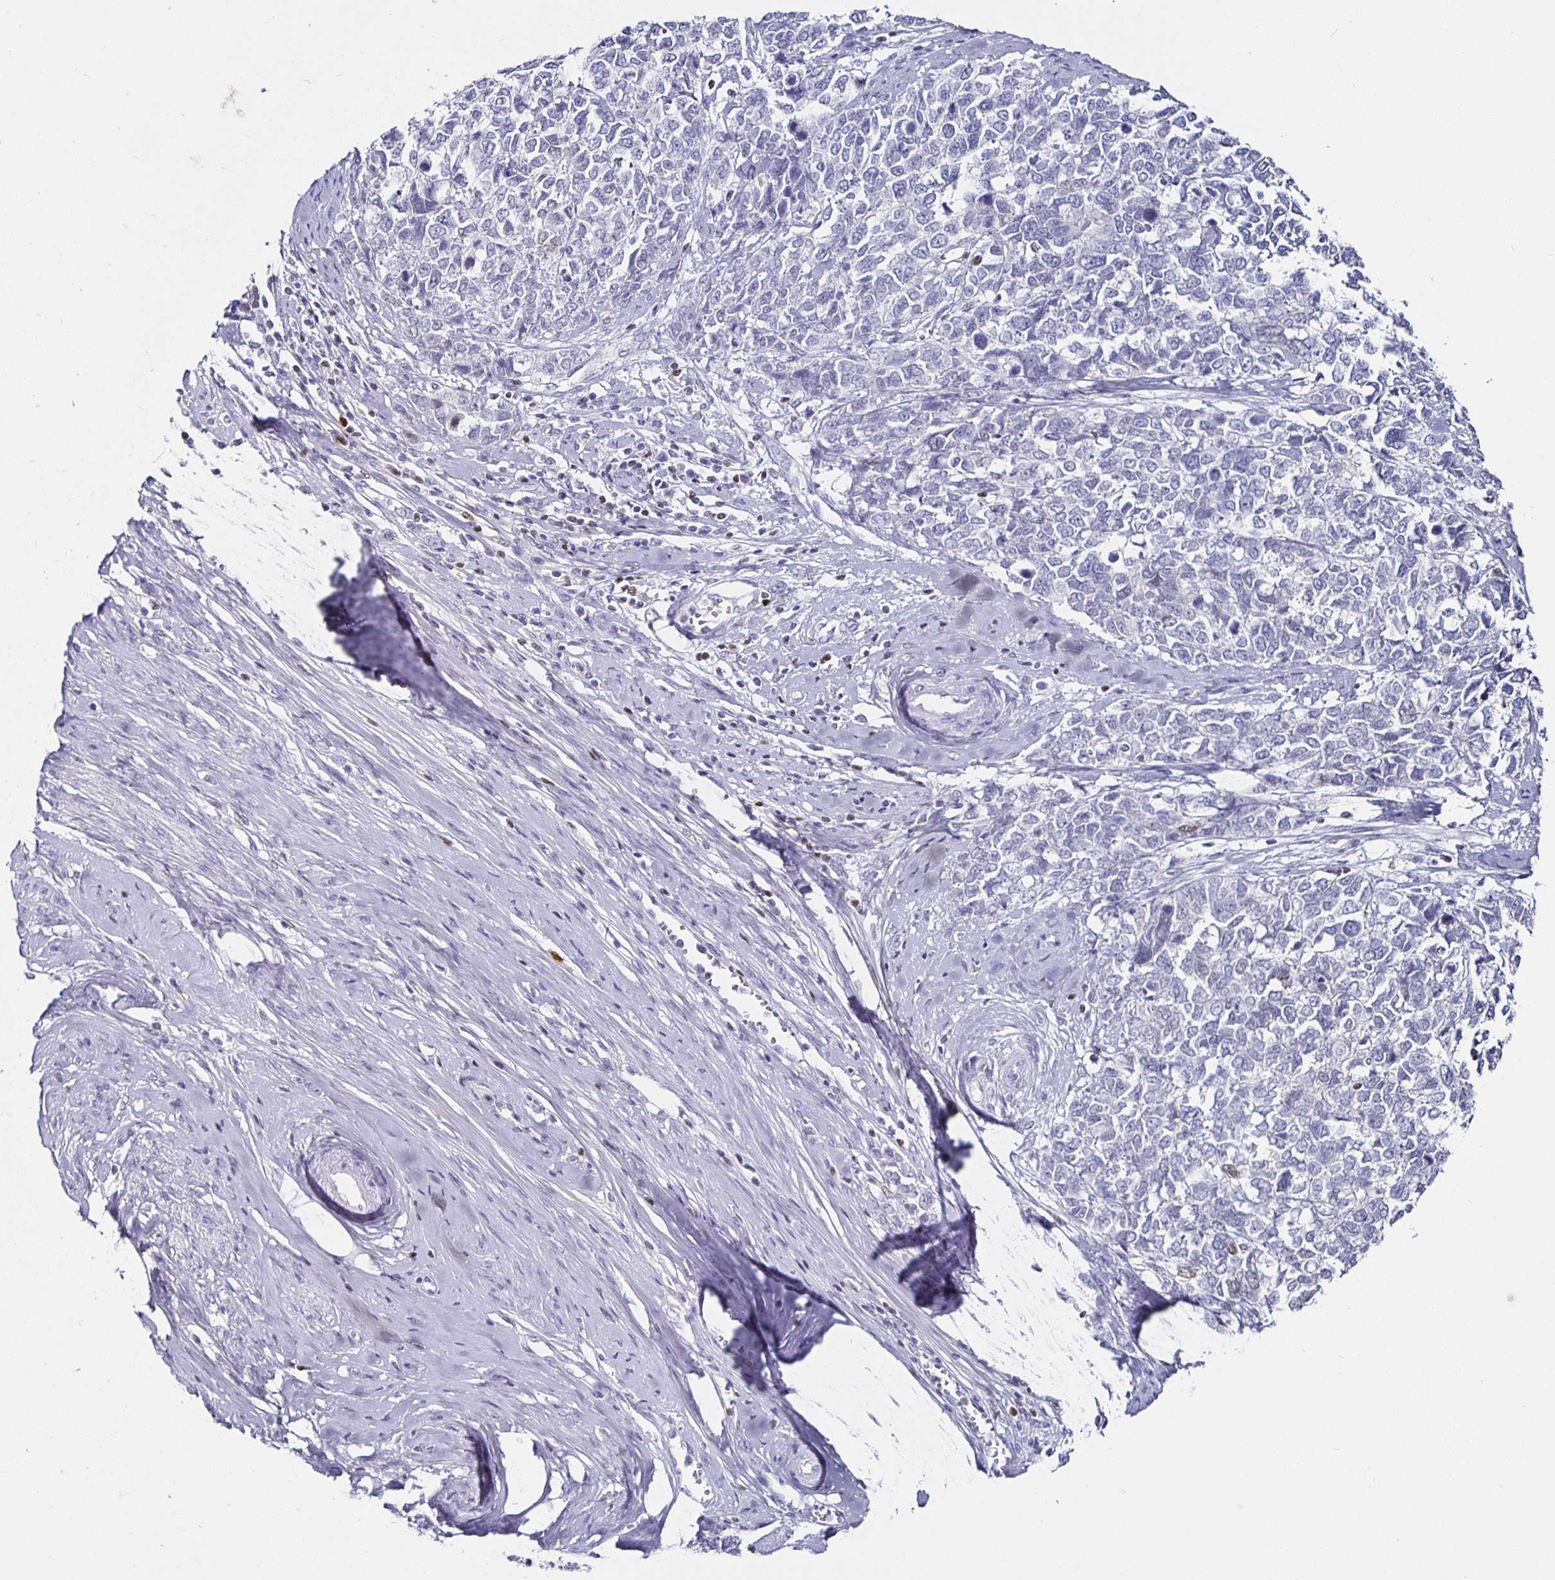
{"staining": {"intensity": "negative", "quantity": "none", "location": "none"}, "tissue": "cervical cancer", "cell_type": "Tumor cells", "image_type": "cancer", "snomed": [{"axis": "morphology", "description": "Adenocarcinoma, NOS"}, {"axis": "topography", "description": "Cervix"}], "caption": "Histopathology image shows no protein staining in tumor cells of cervical adenocarcinoma tissue. (Stains: DAB IHC with hematoxylin counter stain, Microscopy: brightfield microscopy at high magnification).", "gene": "RUNX2", "patient": {"sex": "female", "age": 63}}